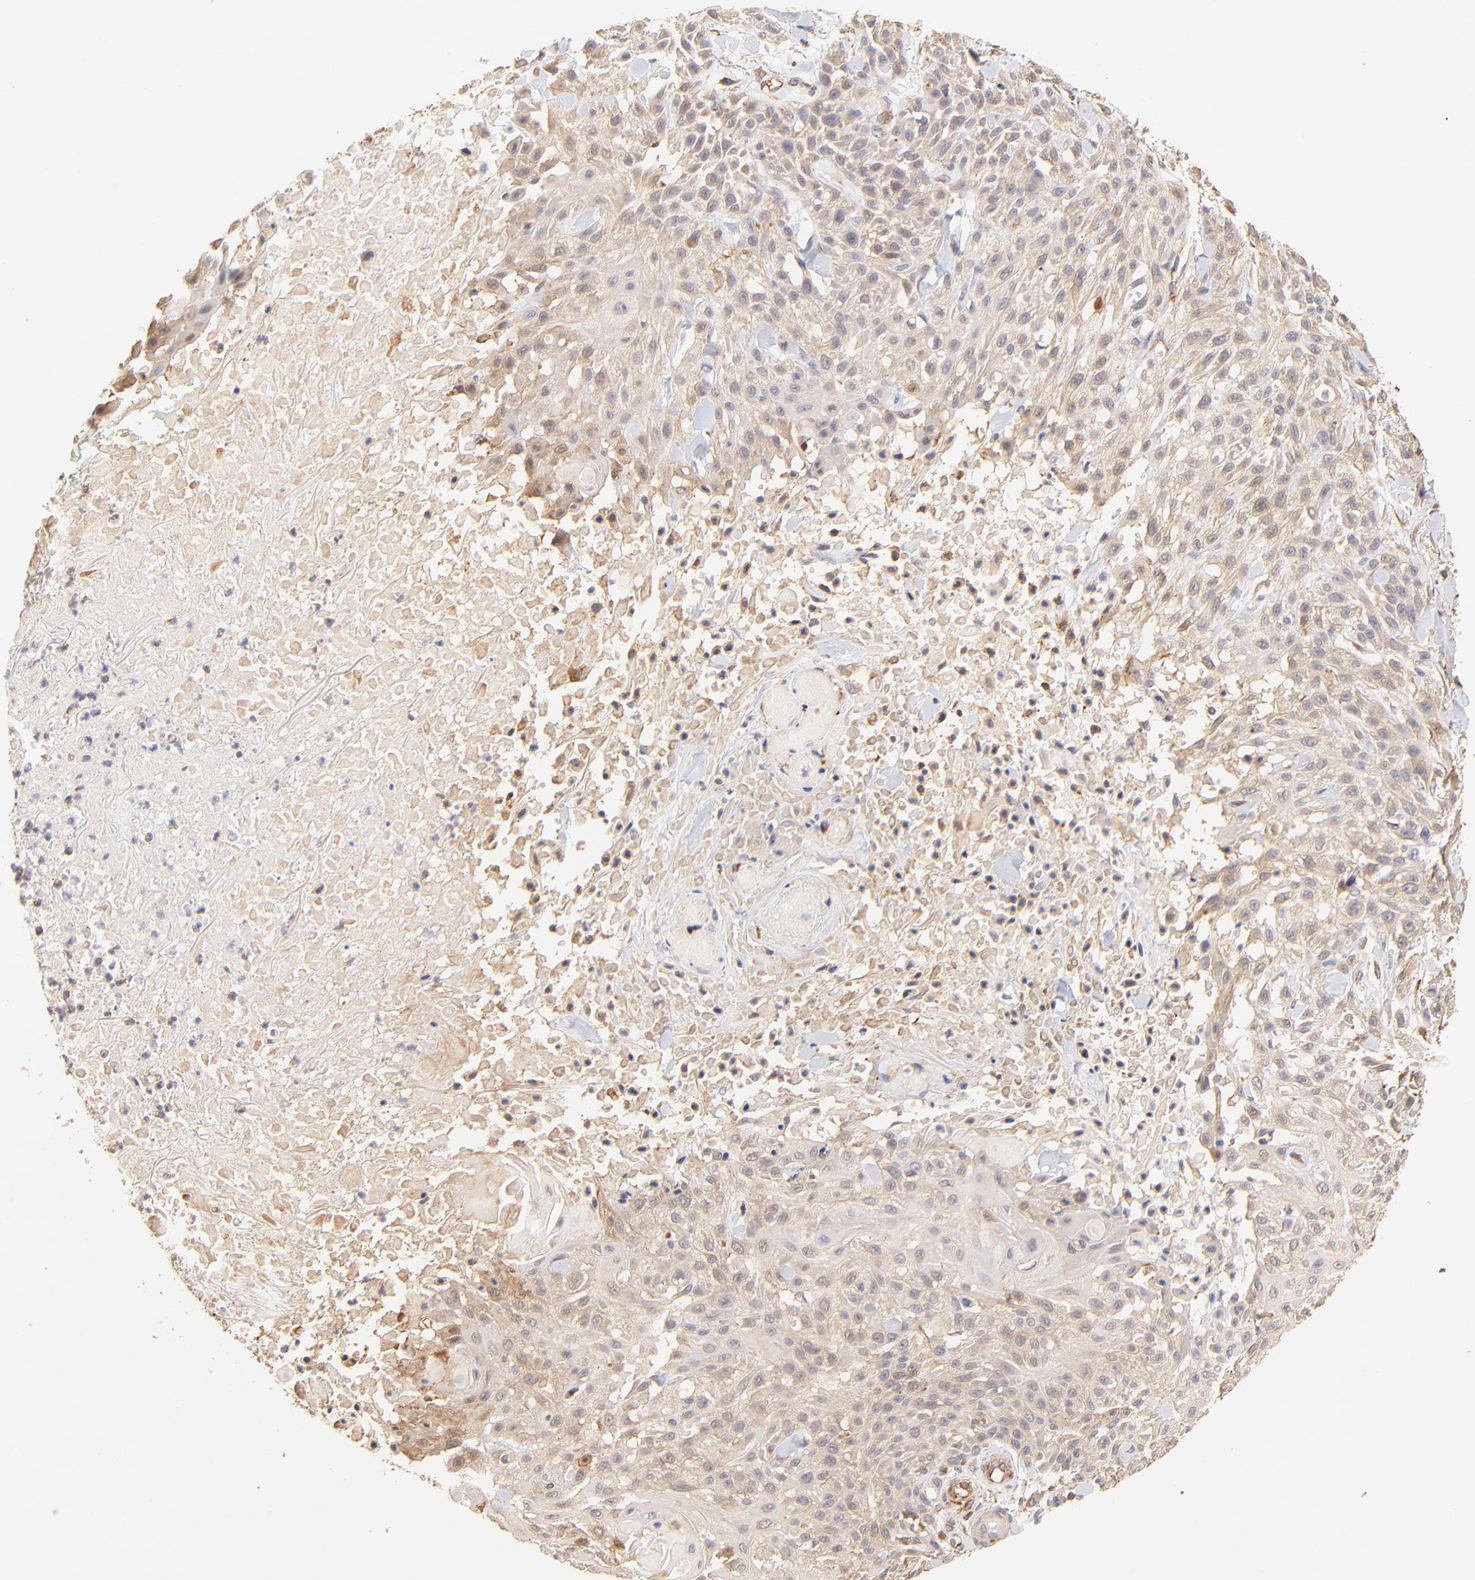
{"staining": {"intensity": "weak", "quantity": ">75%", "location": "cytoplasmic/membranous"}, "tissue": "skin cancer", "cell_type": "Tumor cells", "image_type": "cancer", "snomed": [{"axis": "morphology", "description": "Squamous cell carcinoma, NOS"}, {"axis": "topography", "description": "Skin"}], "caption": "Skin squamous cell carcinoma tissue demonstrates weak cytoplasmic/membranous expression in approximately >75% of tumor cells (IHC, brightfield microscopy, high magnification).", "gene": "TNFAIP3", "patient": {"sex": "female", "age": 42}}